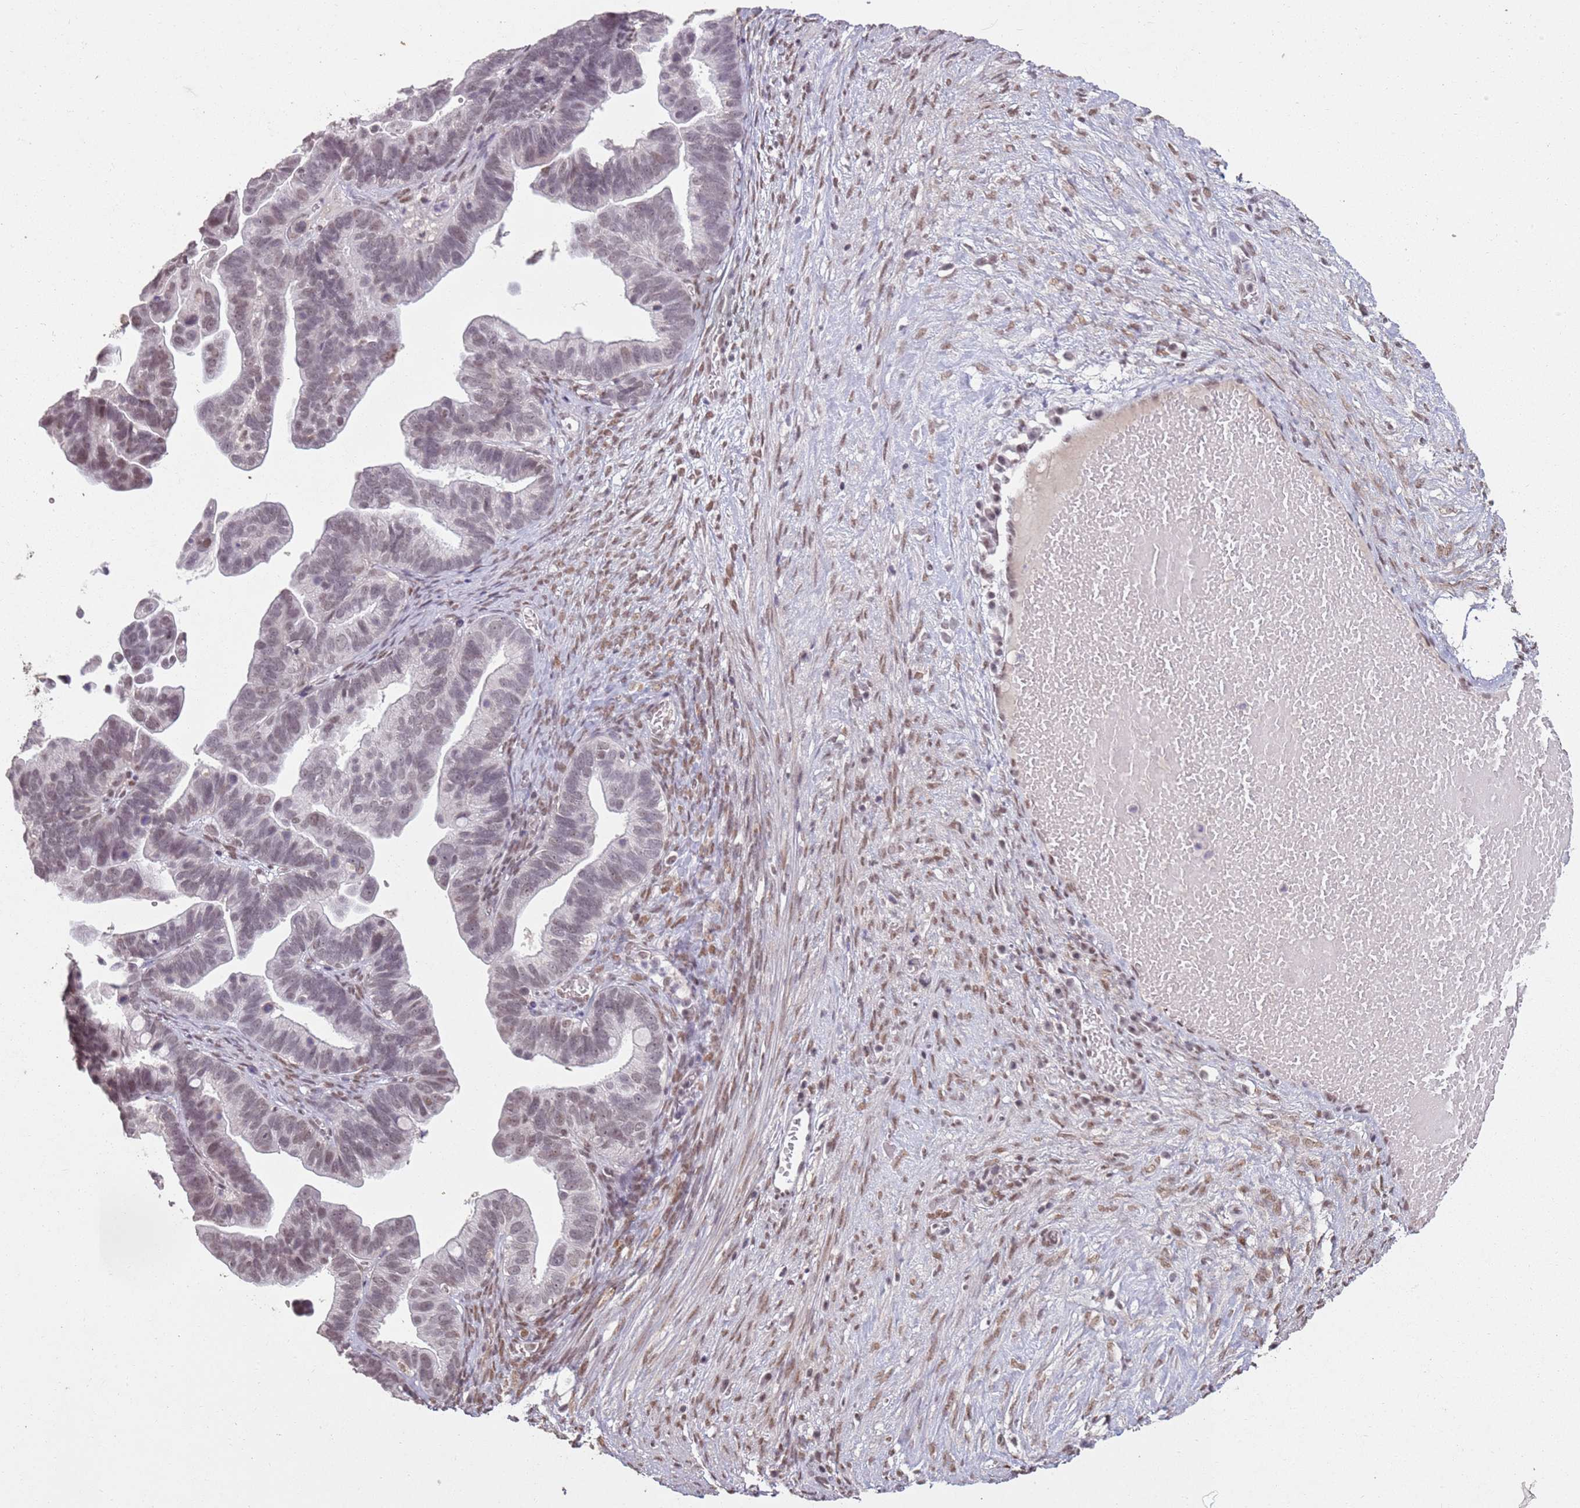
{"staining": {"intensity": "weak", "quantity": "25%-75%", "location": "nuclear"}, "tissue": "ovarian cancer", "cell_type": "Tumor cells", "image_type": "cancer", "snomed": [{"axis": "morphology", "description": "Cystadenocarcinoma, serous, NOS"}, {"axis": "topography", "description": "Ovary"}], "caption": "There is low levels of weak nuclear expression in tumor cells of ovarian serous cystadenocarcinoma, as demonstrated by immunohistochemical staining (brown color).", "gene": "ARL14EP", "patient": {"sex": "female", "age": 56}}